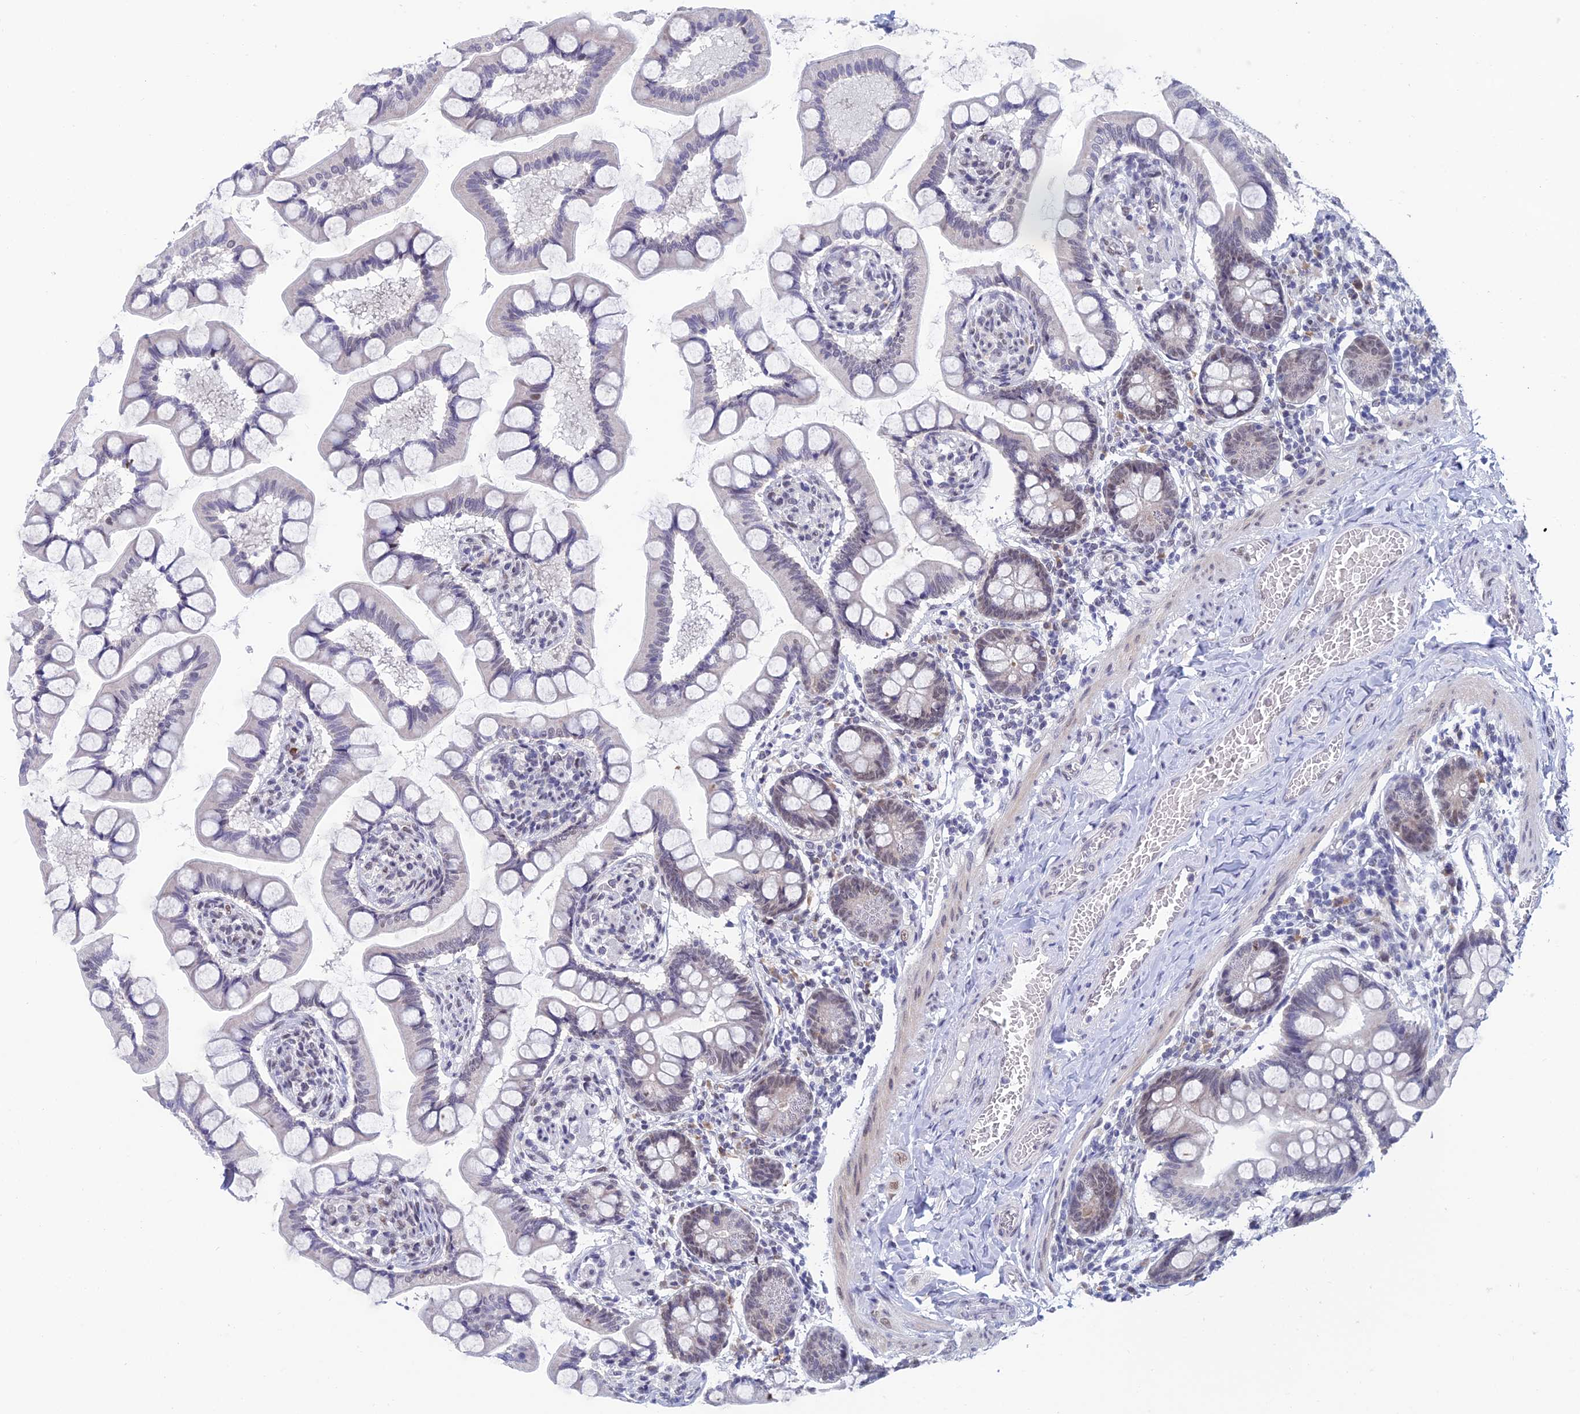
{"staining": {"intensity": "weak", "quantity": "<25%", "location": "nuclear"}, "tissue": "small intestine", "cell_type": "Glandular cells", "image_type": "normal", "snomed": [{"axis": "morphology", "description": "Normal tissue, NOS"}, {"axis": "topography", "description": "Small intestine"}], "caption": "Immunohistochemical staining of unremarkable human small intestine exhibits no significant positivity in glandular cells. The staining was performed using DAB (3,3'-diaminobenzidine) to visualize the protein expression in brown, while the nuclei were stained in blue with hematoxylin (Magnification: 20x).", "gene": "NABP2", "patient": {"sex": "male", "age": 41}}